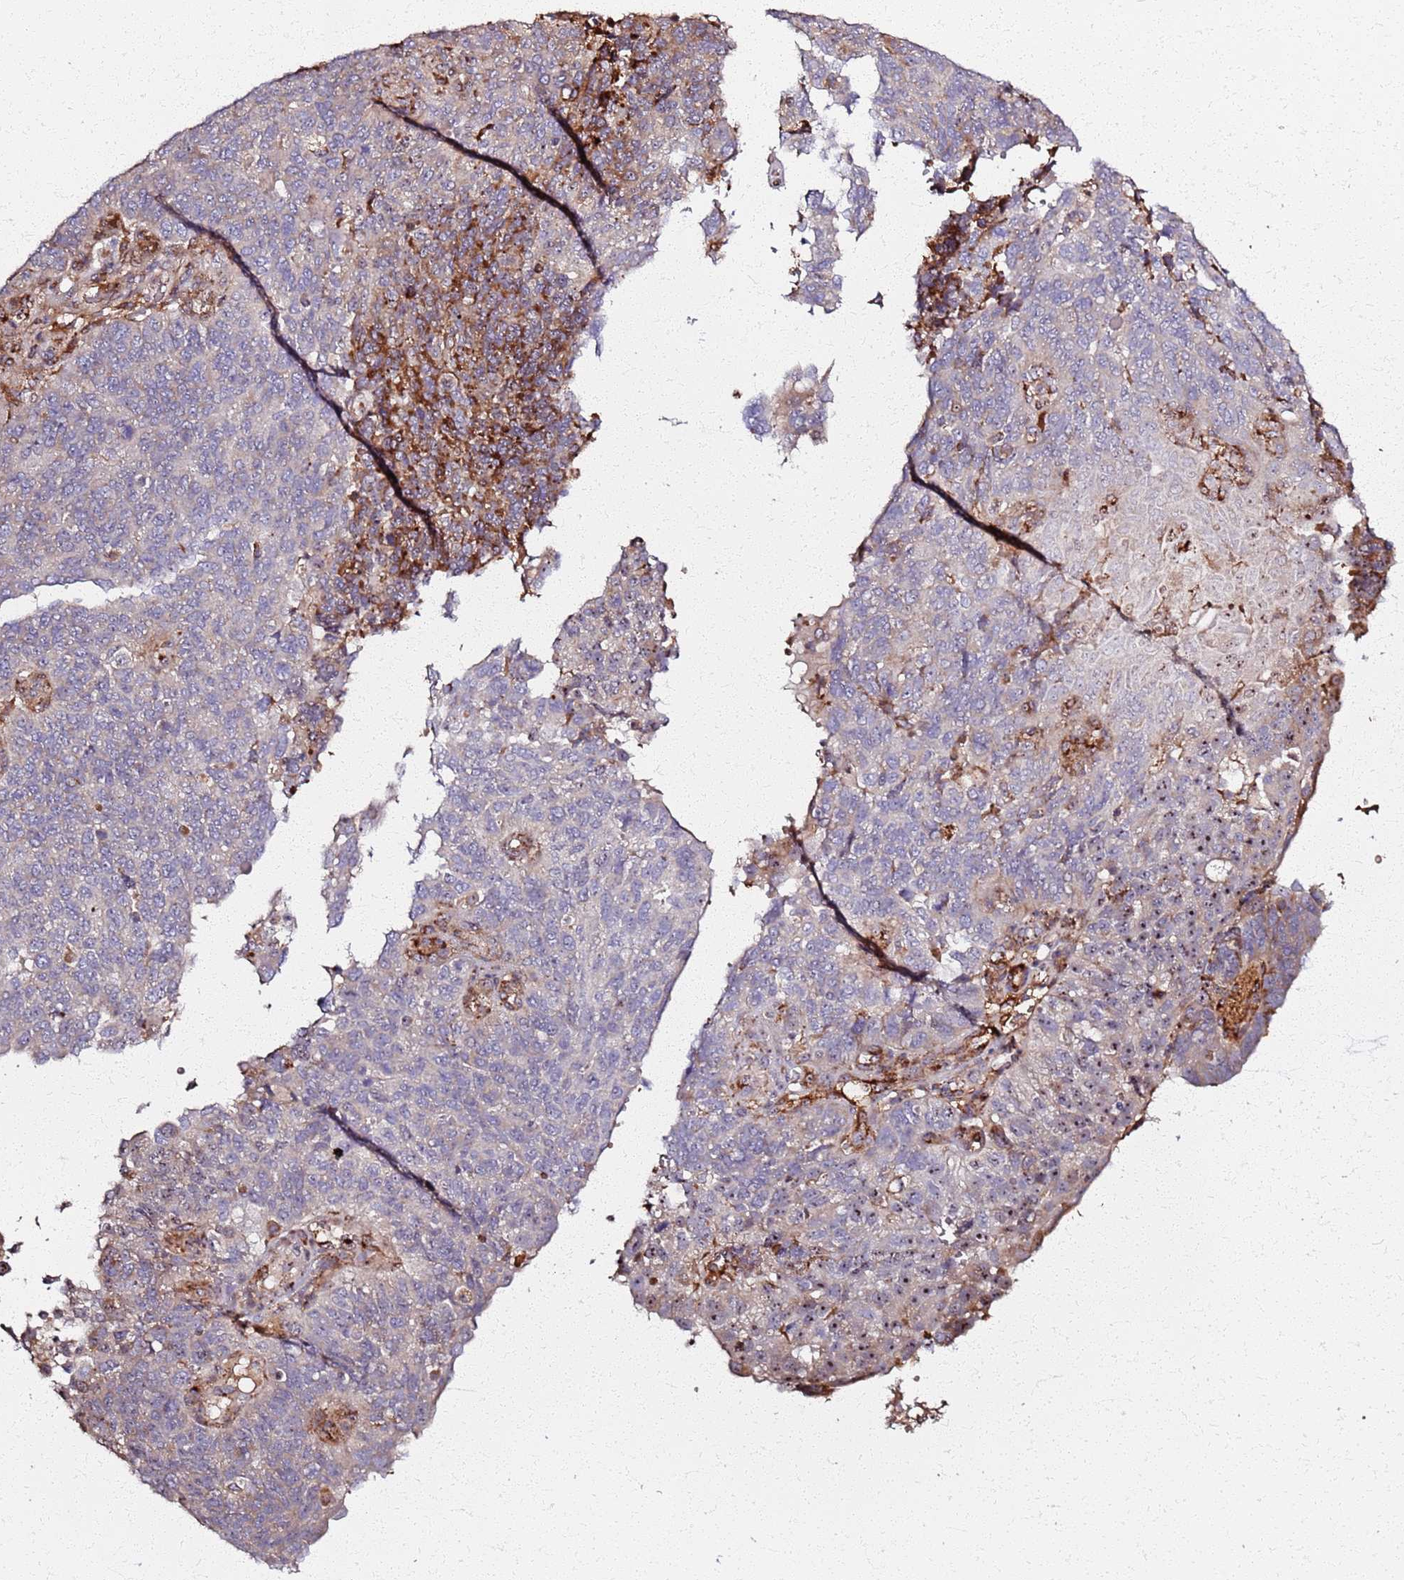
{"staining": {"intensity": "weak", "quantity": "<25%", "location": "cytoplasmic/membranous"}, "tissue": "endometrial cancer", "cell_type": "Tumor cells", "image_type": "cancer", "snomed": [{"axis": "morphology", "description": "Adenocarcinoma, NOS"}, {"axis": "topography", "description": "Endometrium"}], "caption": "Micrograph shows no significant protein staining in tumor cells of endometrial cancer (adenocarcinoma).", "gene": "KRI1", "patient": {"sex": "female", "age": 66}}